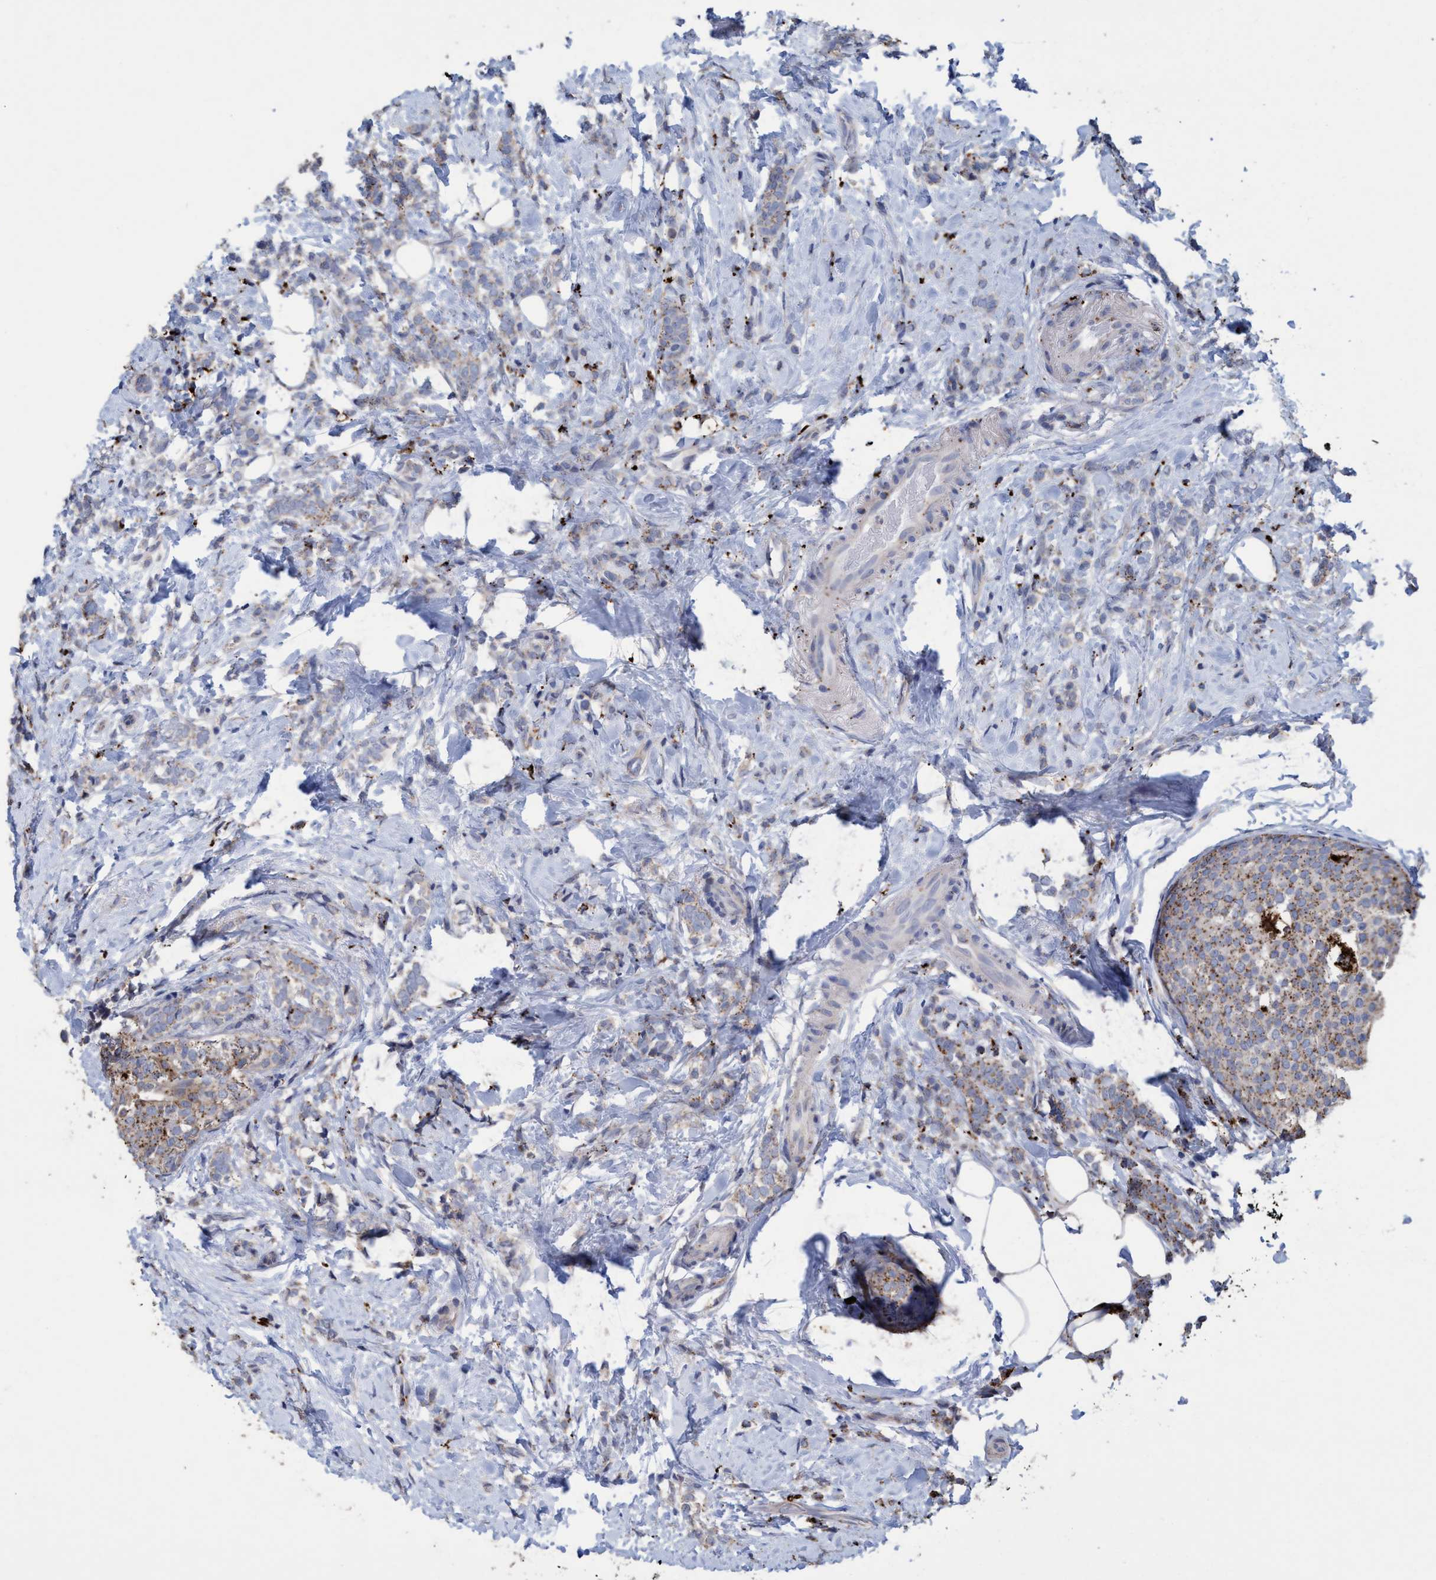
{"staining": {"intensity": "moderate", "quantity": ">75%", "location": "cytoplasmic/membranous"}, "tissue": "breast cancer", "cell_type": "Tumor cells", "image_type": "cancer", "snomed": [{"axis": "morphology", "description": "Lobular carcinoma"}, {"axis": "topography", "description": "Breast"}], "caption": "Immunohistochemistry (IHC) photomicrograph of breast cancer stained for a protein (brown), which demonstrates medium levels of moderate cytoplasmic/membranous positivity in about >75% of tumor cells.", "gene": "BBS9", "patient": {"sex": "female", "age": 50}}